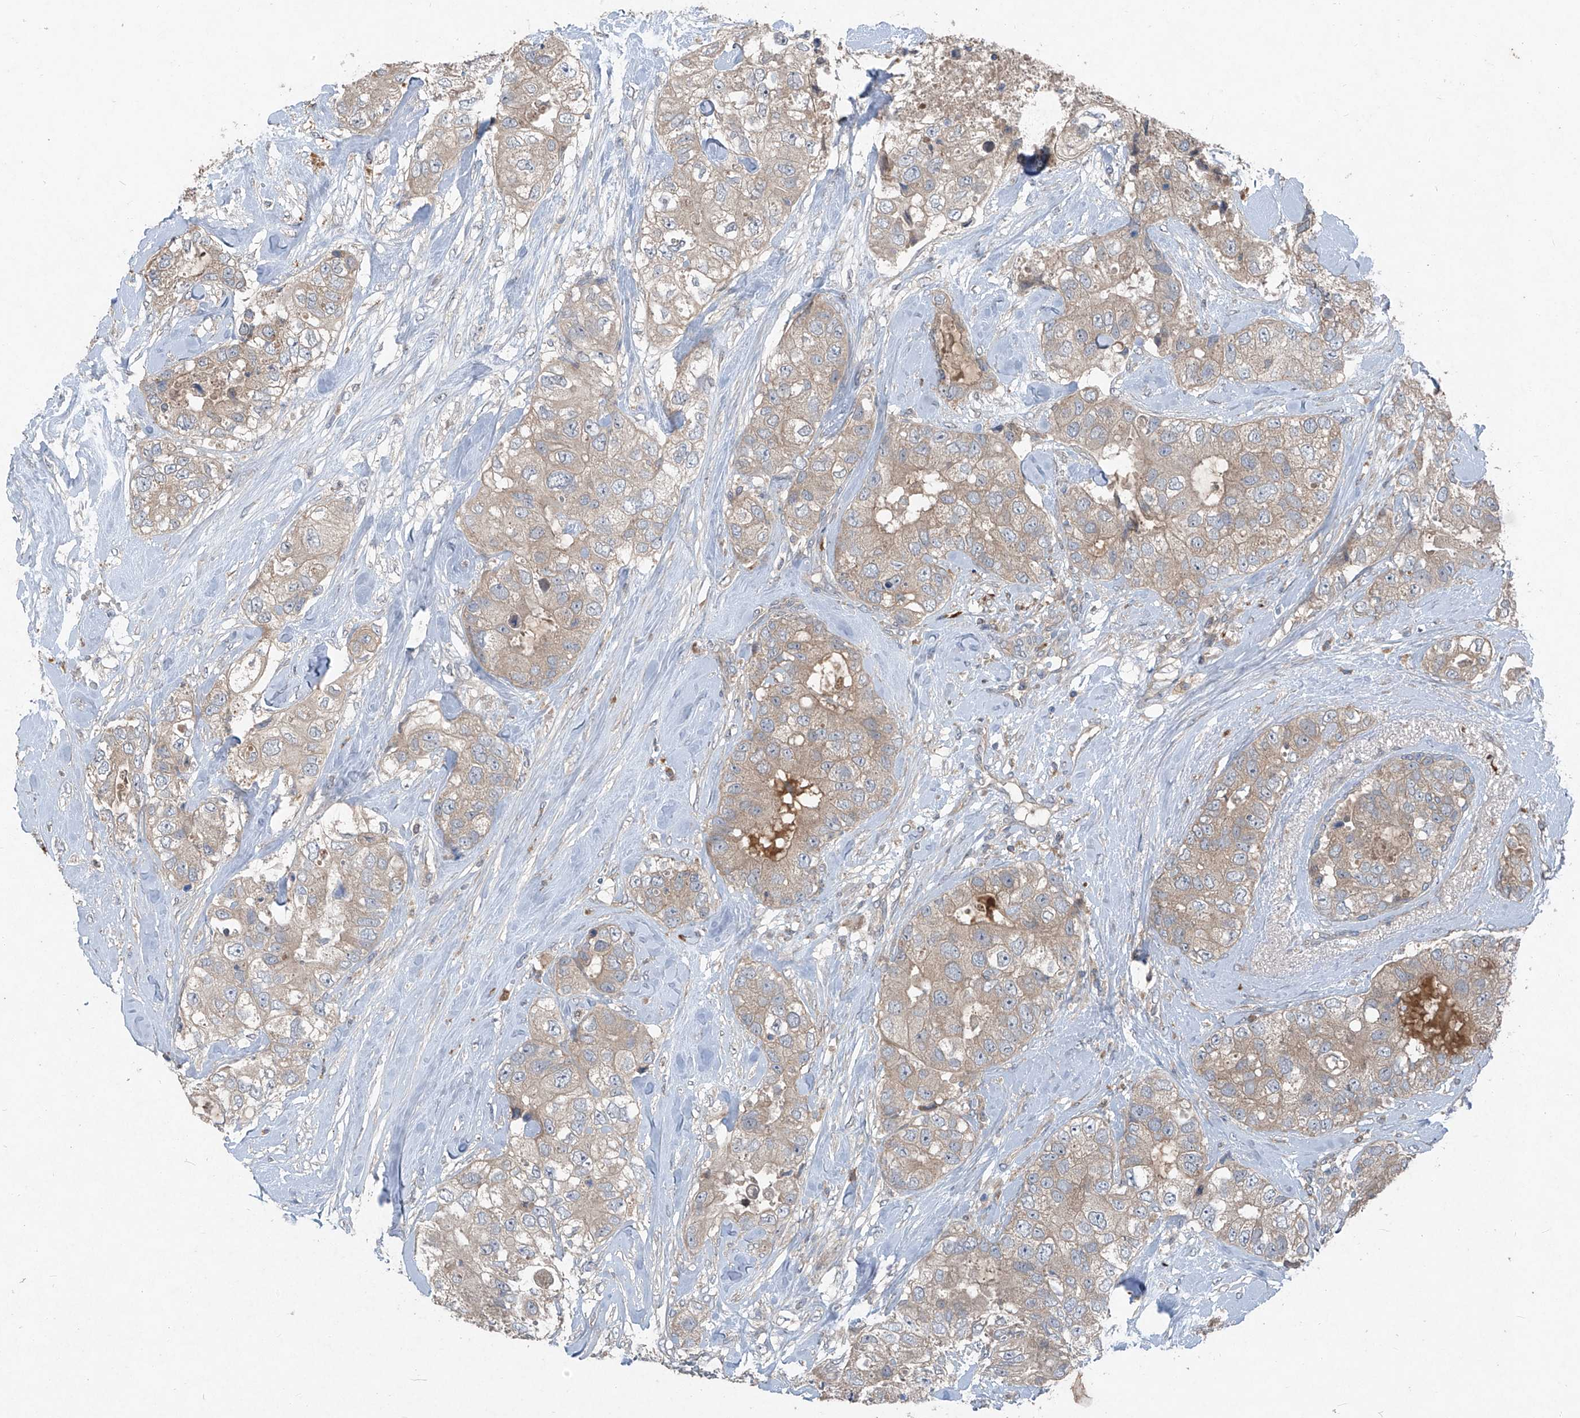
{"staining": {"intensity": "weak", "quantity": ">75%", "location": "cytoplasmic/membranous"}, "tissue": "breast cancer", "cell_type": "Tumor cells", "image_type": "cancer", "snomed": [{"axis": "morphology", "description": "Duct carcinoma"}, {"axis": "topography", "description": "Breast"}], "caption": "Breast cancer stained with a protein marker demonstrates weak staining in tumor cells.", "gene": "FOXRED2", "patient": {"sex": "female", "age": 62}}